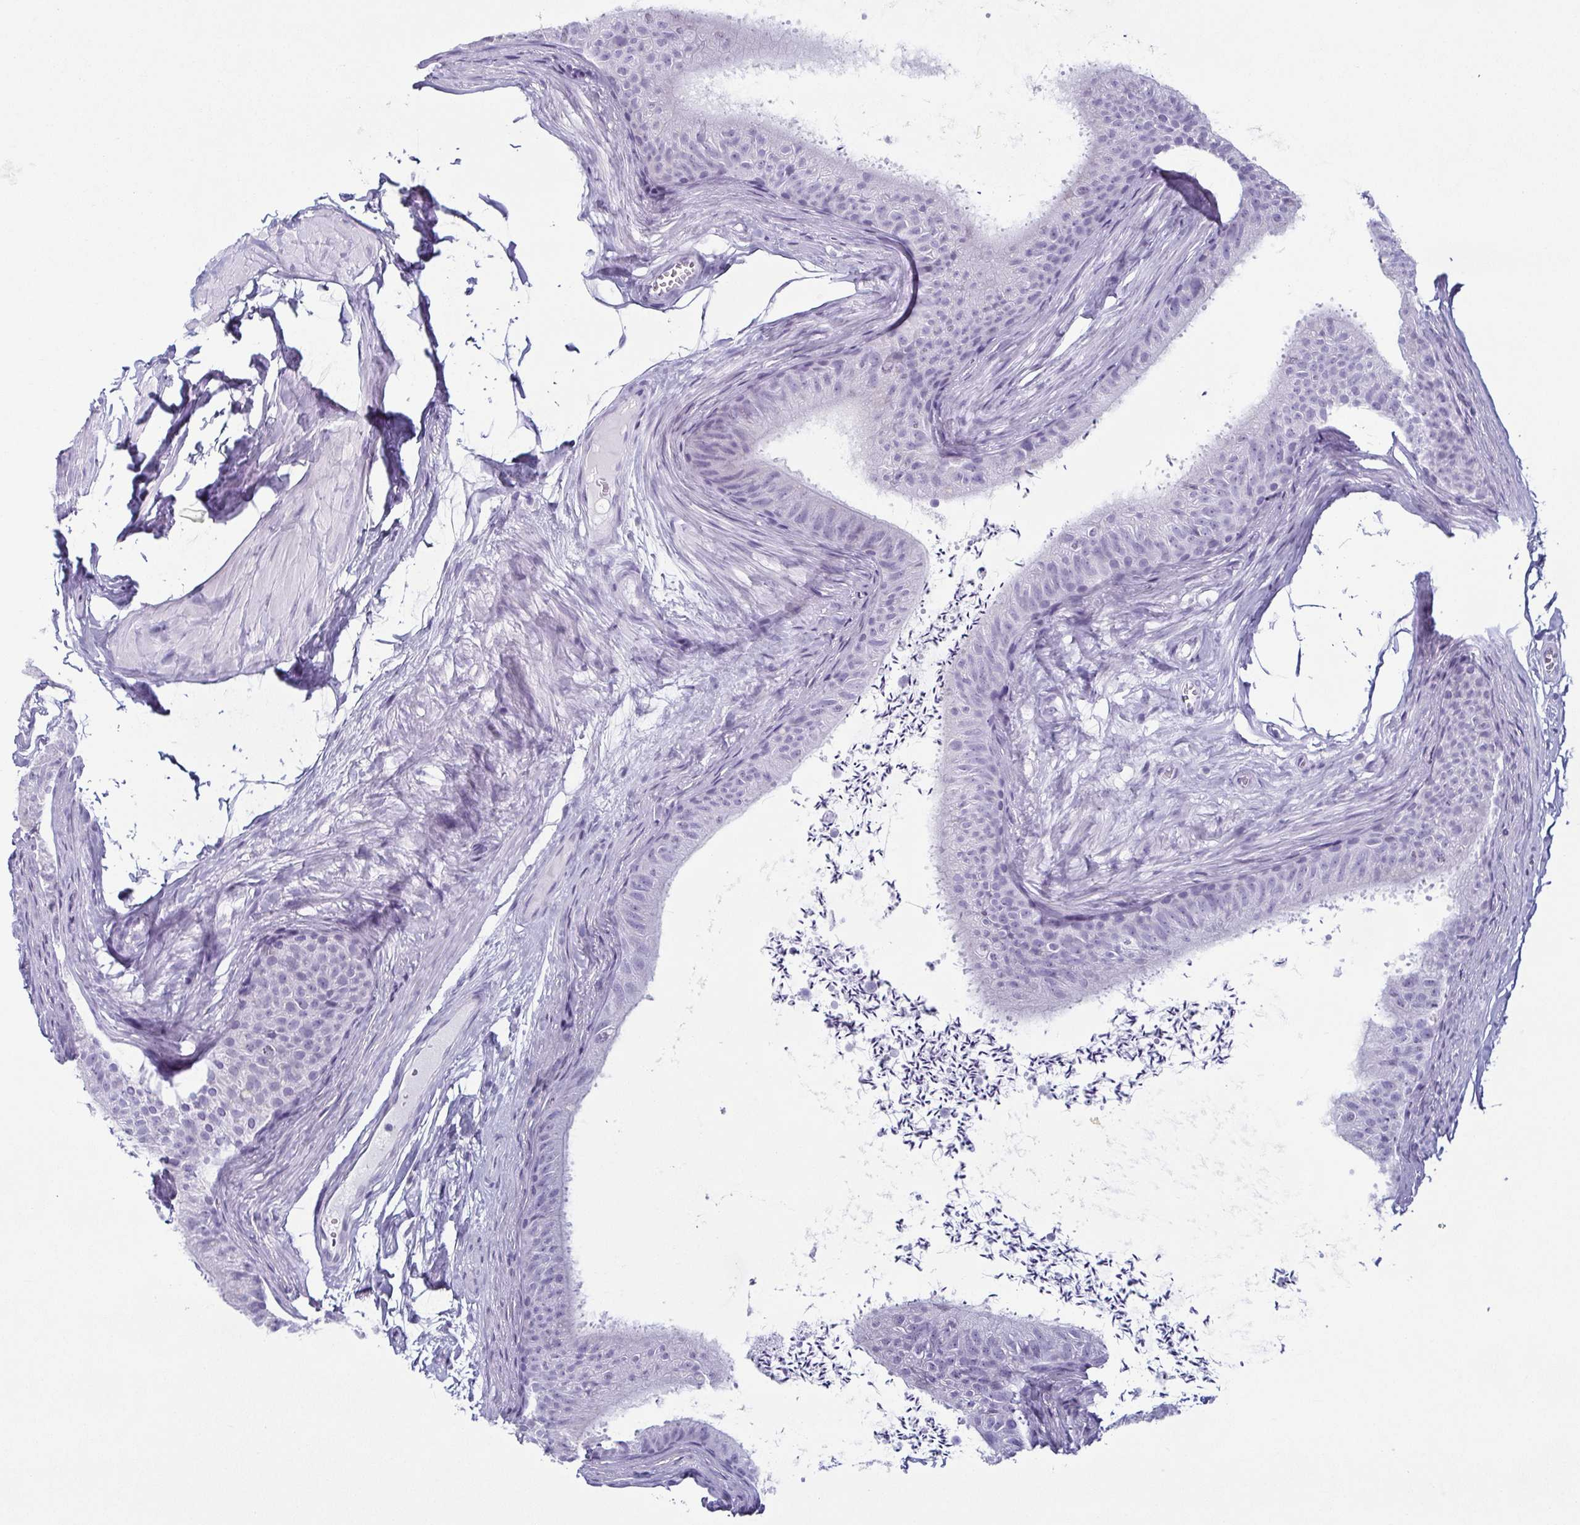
{"staining": {"intensity": "negative", "quantity": "none", "location": "none"}, "tissue": "epididymis", "cell_type": "Glandular cells", "image_type": "normal", "snomed": [{"axis": "morphology", "description": "Normal tissue, NOS"}, {"axis": "topography", "description": "Epididymis, spermatic cord, NOS"}, {"axis": "topography", "description": "Epididymis"}, {"axis": "topography", "description": "Peripheral nerve tissue"}], "caption": "DAB immunohistochemical staining of benign human epididymis shows no significant staining in glandular cells.", "gene": "KRT78", "patient": {"sex": "male", "age": 29}}